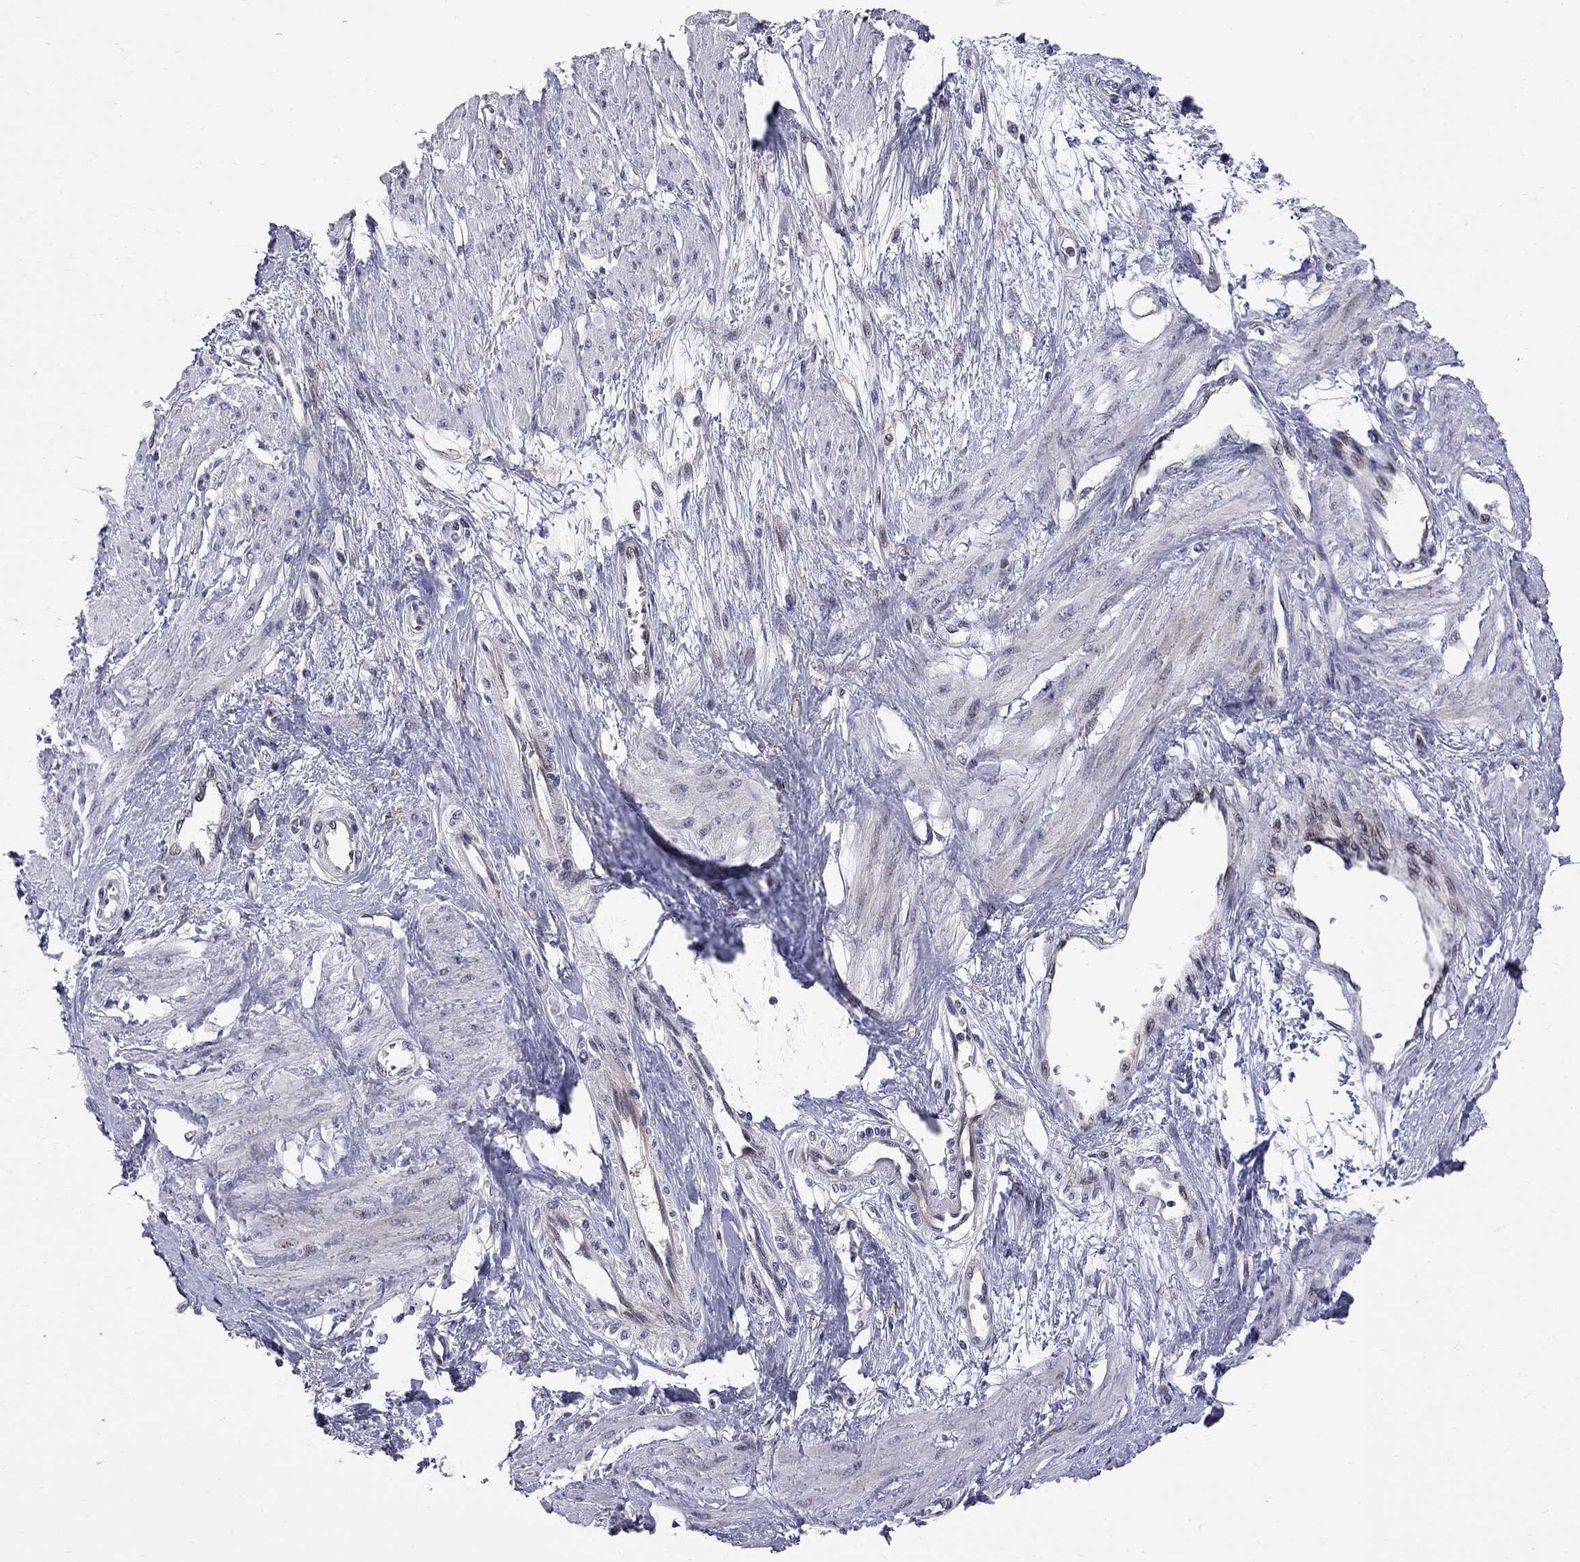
{"staining": {"intensity": "negative", "quantity": "none", "location": "none"}, "tissue": "smooth muscle", "cell_type": "Smooth muscle cells", "image_type": "normal", "snomed": [{"axis": "morphology", "description": "Normal tissue, NOS"}, {"axis": "topography", "description": "Smooth muscle"}, {"axis": "topography", "description": "Uterus"}], "caption": "This is a photomicrograph of immunohistochemistry staining of normal smooth muscle, which shows no expression in smooth muscle cells. (DAB (3,3'-diaminobenzidine) immunohistochemistry, high magnification).", "gene": "DHX33", "patient": {"sex": "female", "age": 39}}